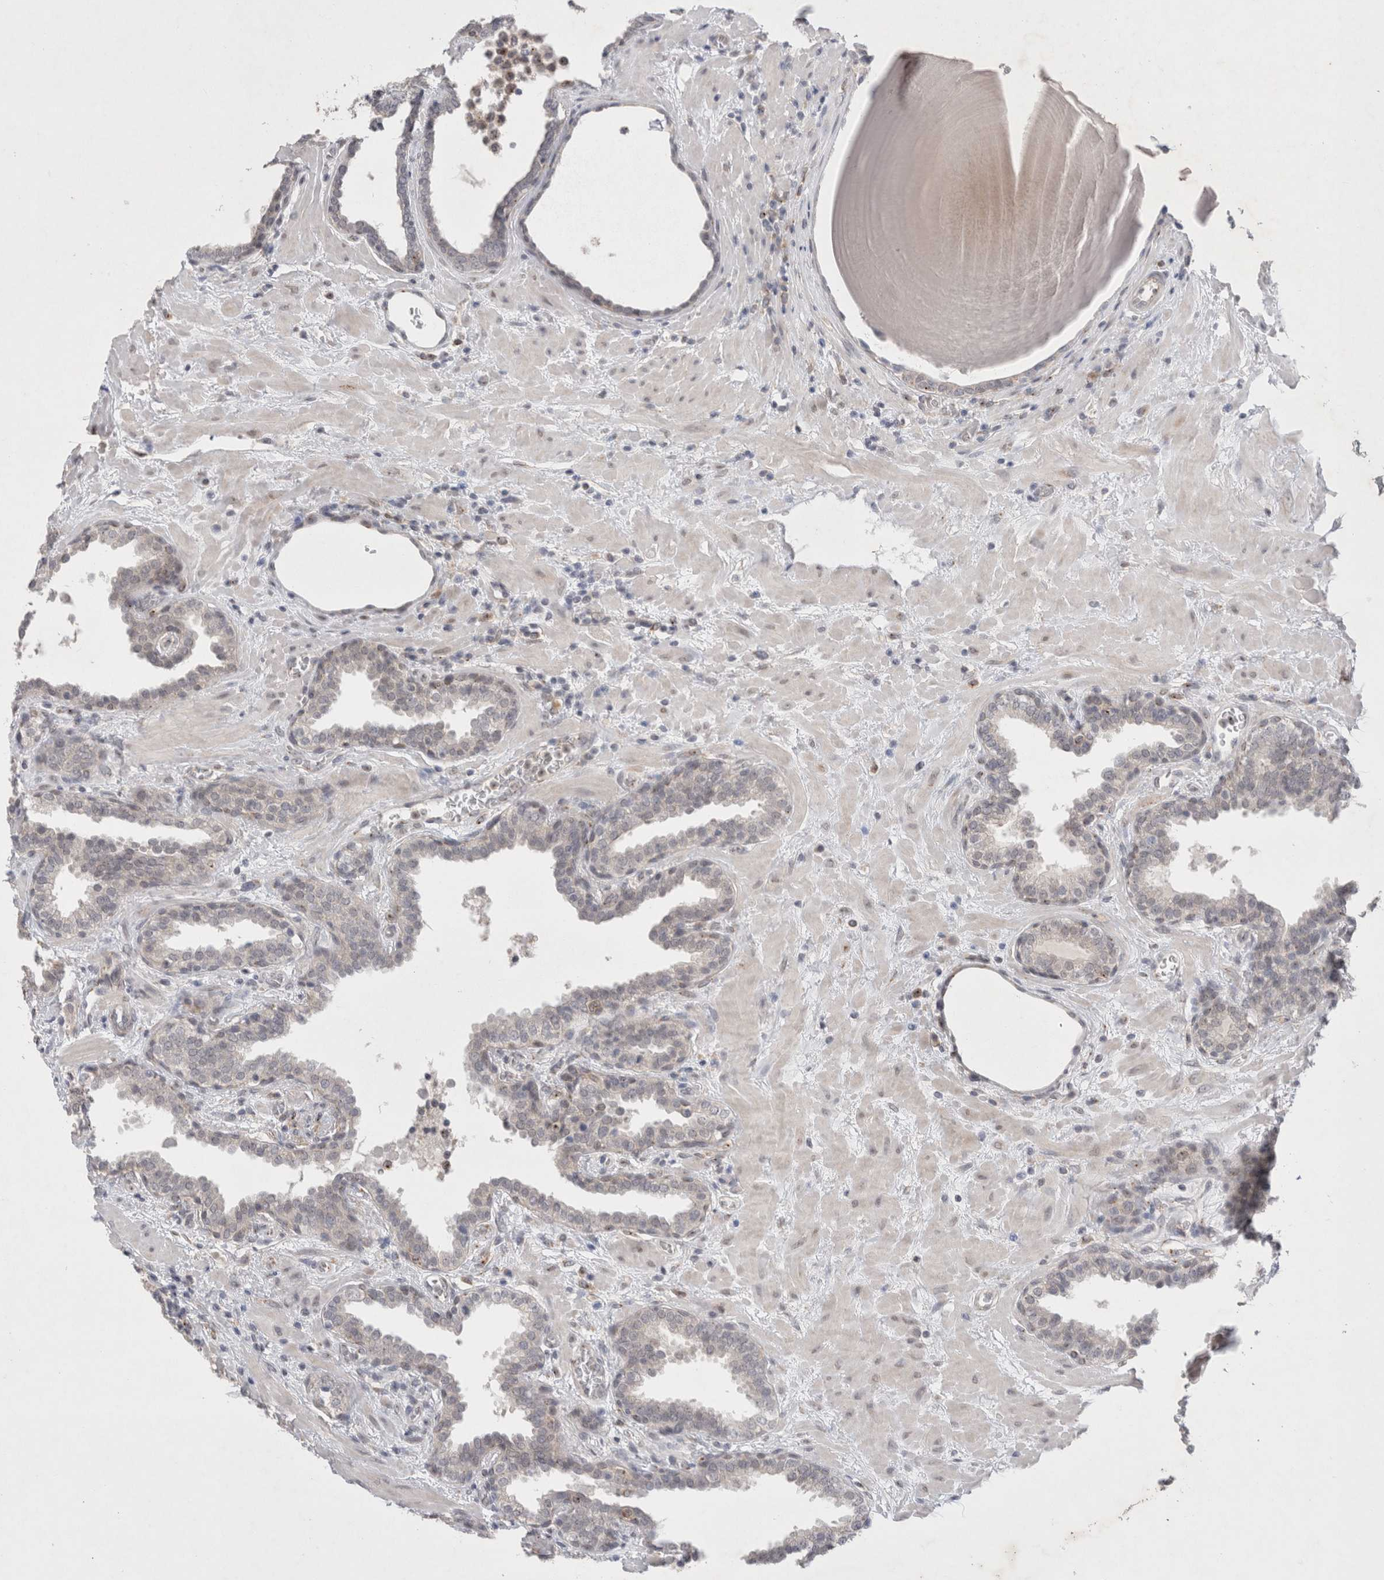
{"staining": {"intensity": "weak", "quantity": "<25%", "location": "cytoplasmic/membranous"}, "tissue": "prostate", "cell_type": "Glandular cells", "image_type": "normal", "snomed": [{"axis": "morphology", "description": "Normal tissue, NOS"}, {"axis": "topography", "description": "Prostate"}], "caption": "Immunohistochemistry photomicrograph of normal prostate stained for a protein (brown), which shows no staining in glandular cells.", "gene": "BICD2", "patient": {"sex": "male", "age": 51}}